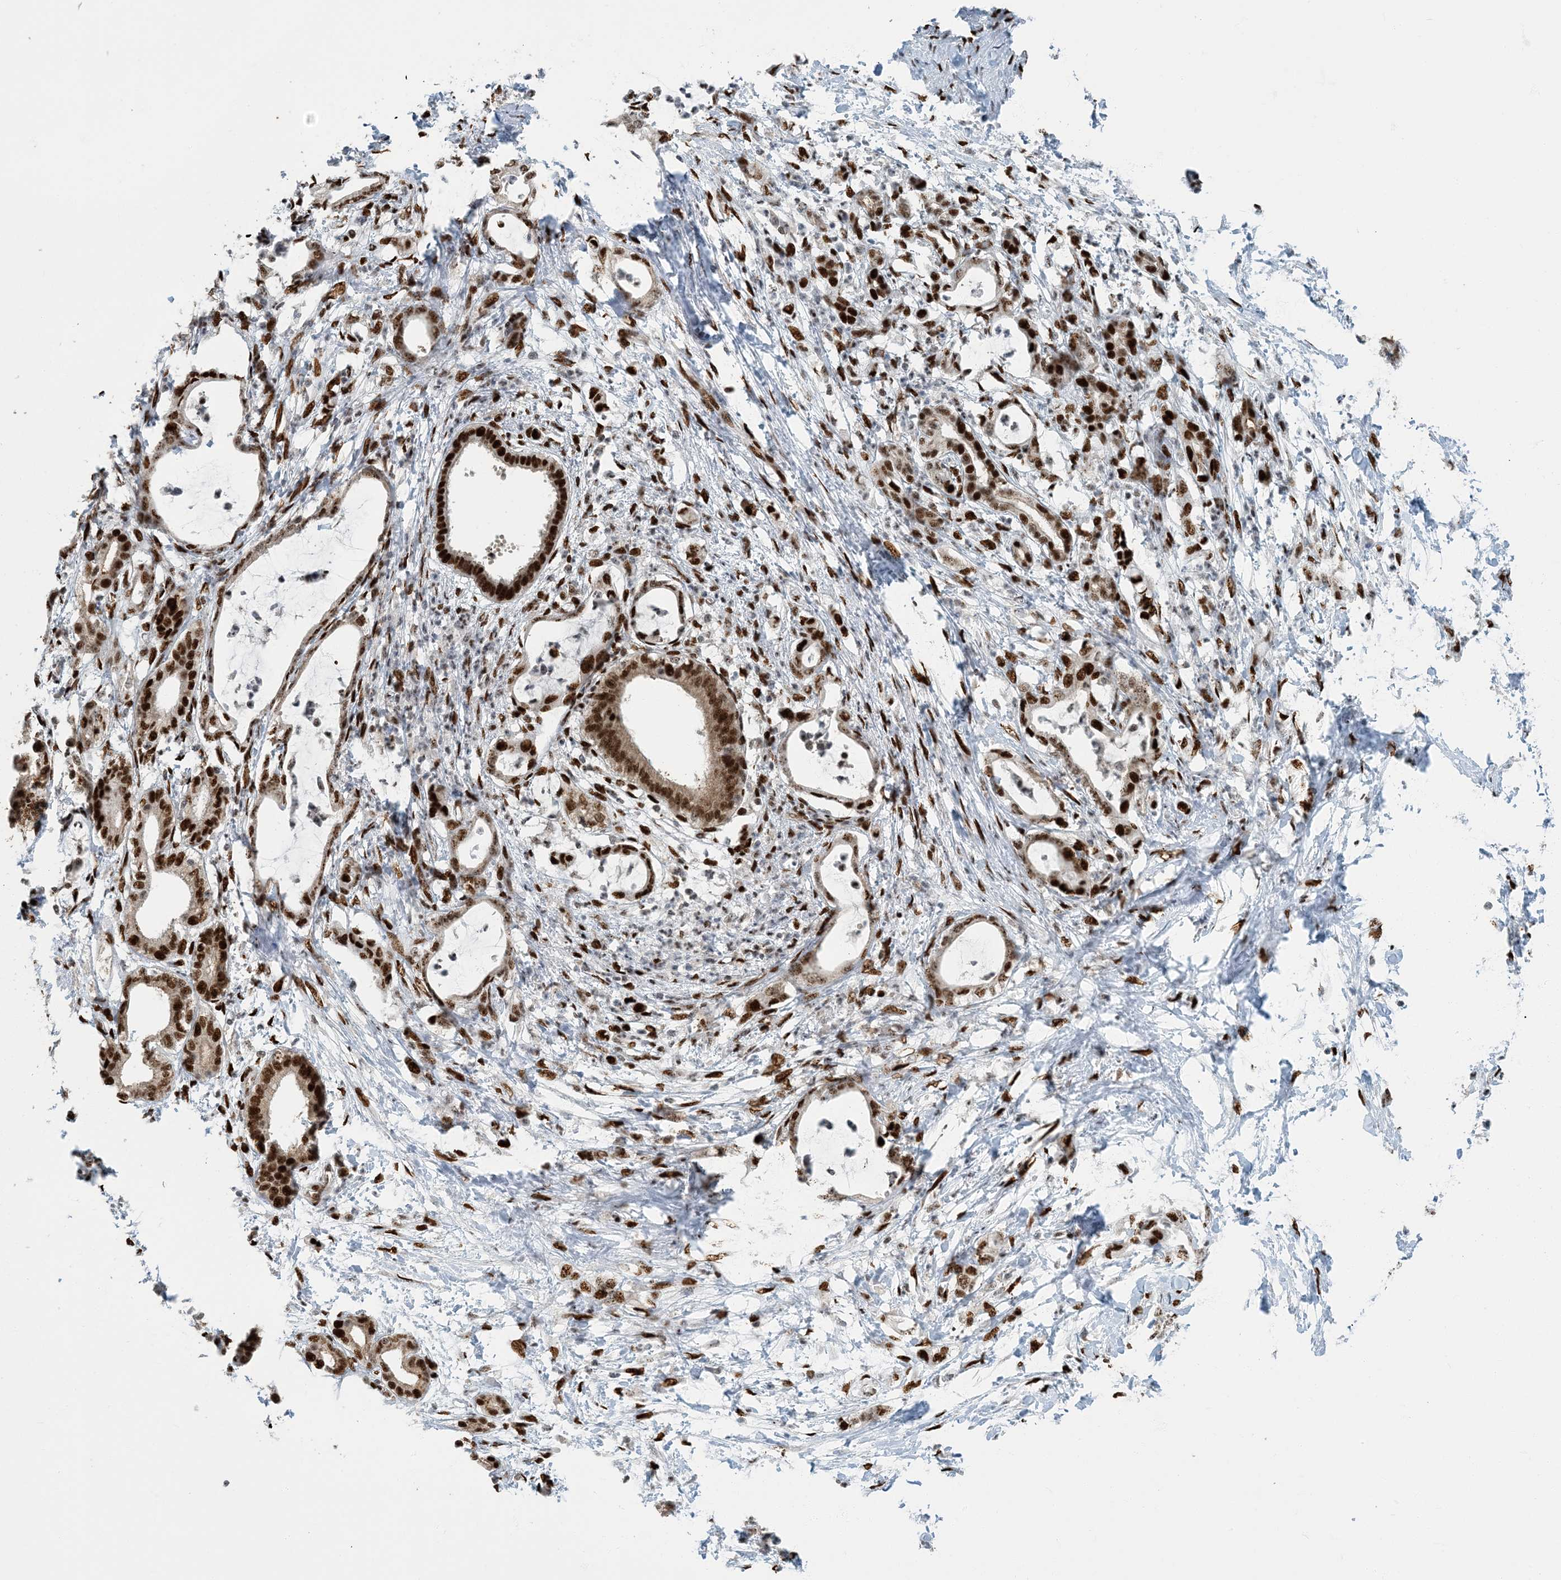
{"staining": {"intensity": "strong", "quantity": ">75%", "location": "nuclear"}, "tissue": "pancreatic cancer", "cell_type": "Tumor cells", "image_type": "cancer", "snomed": [{"axis": "morphology", "description": "Adenocarcinoma, NOS"}, {"axis": "topography", "description": "Pancreas"}], "caption": "Approximately >75% of tumor cells in human pancreatic adenocarcinoma demonstrate strong nuclear protein positivity as visualized by brown immunohistochemical staining.", "gene": "MBD1", "patient": {"sex": "female", "age": 55}}